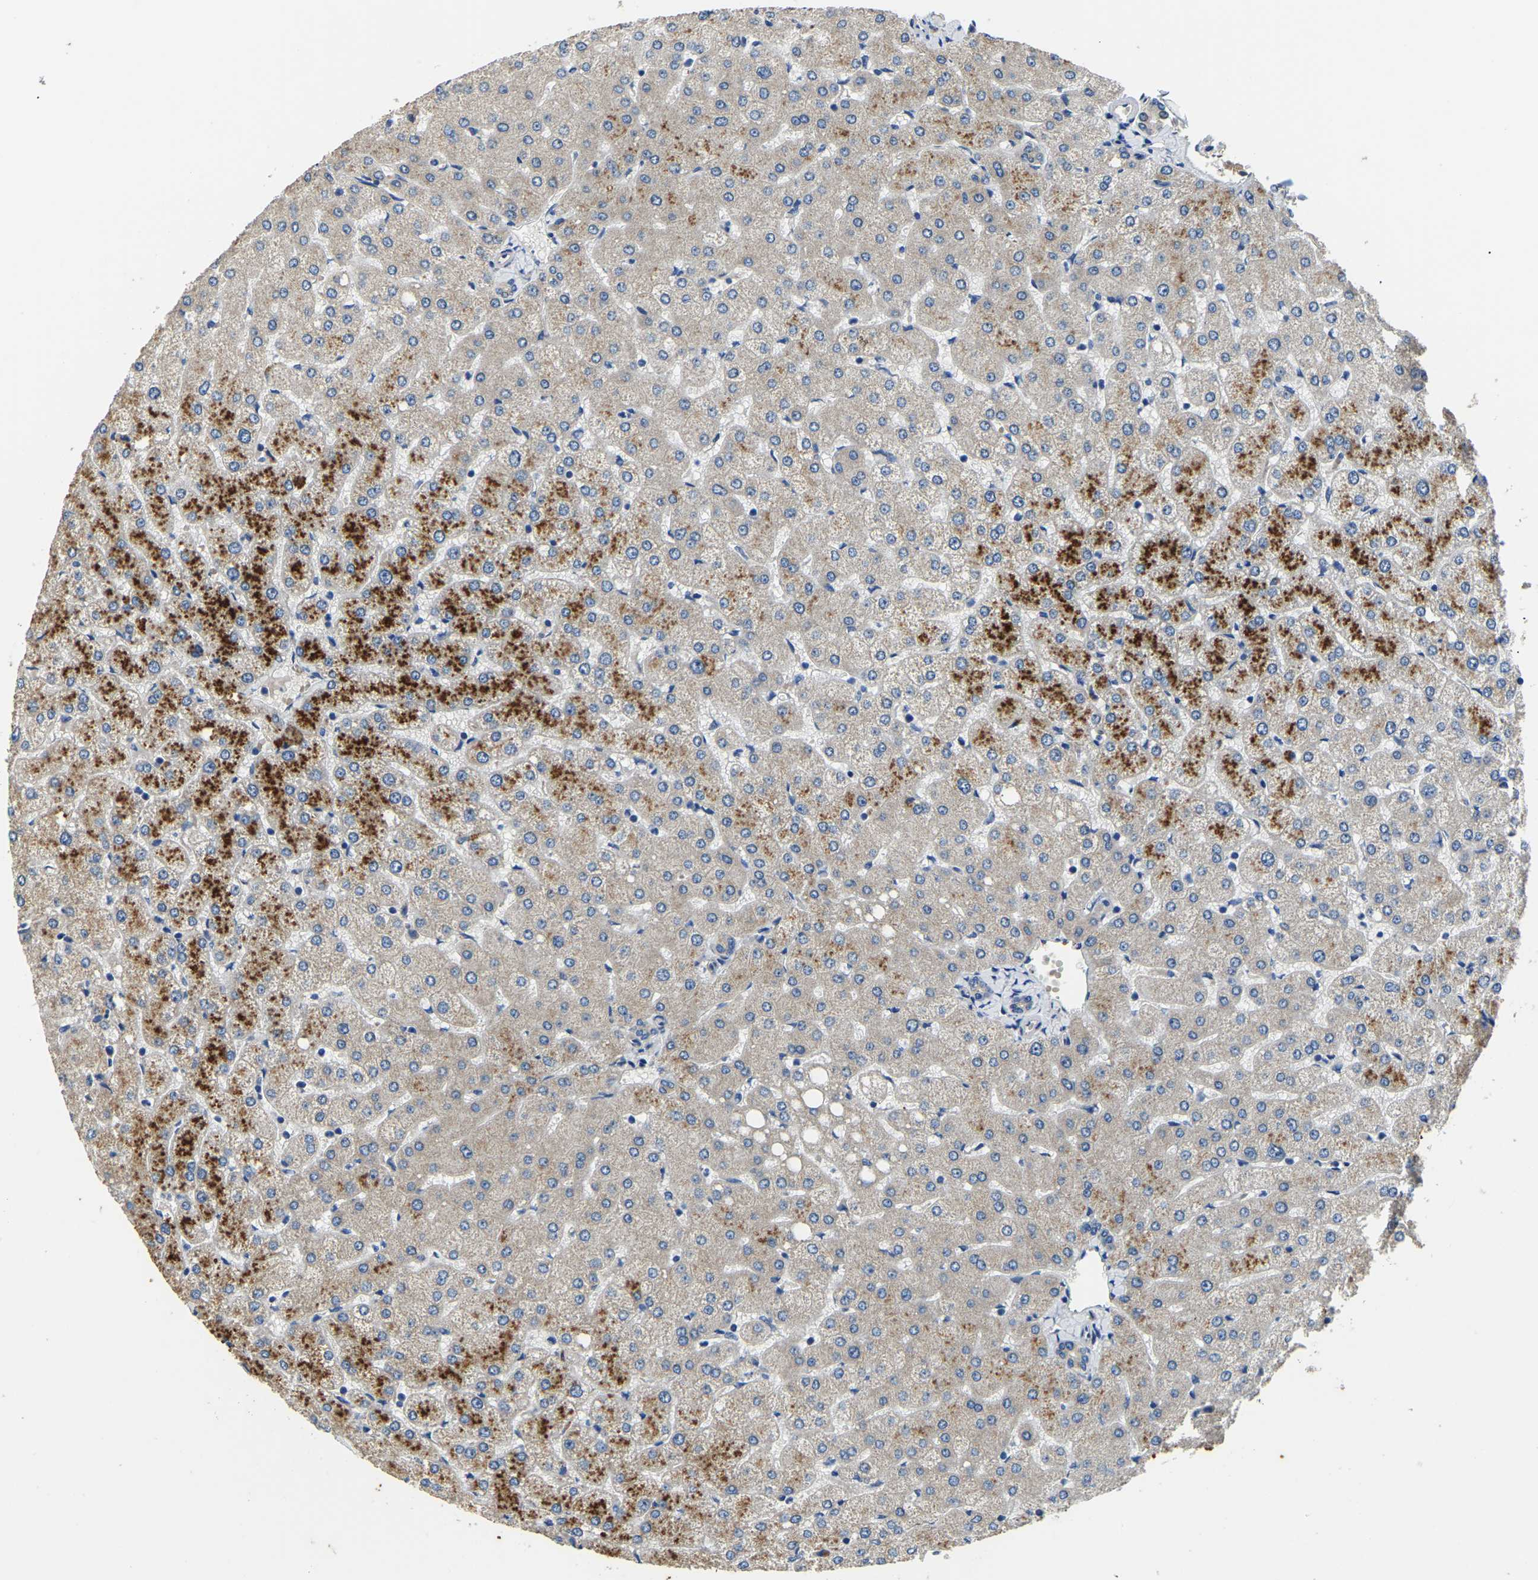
{"staining": {"intensity": "weak", "quantity": ">75%", "location": "cytoplasmic/membranous"}, "tissue": "liver", "cell_type": "Cholangiocytes", "image_type": "normal", "snomed": [{"axis": "morphology", "description": "Normal tissue, NOS"}, {"axis": "topography", "description": "Liver"}], "caption": "A brown stain labels weak cytoplasmic/membranous staining of a protein in cholangiocytes of unremarkable human liver.", "gene": "CSDE1", "patient": {"sex": "female", "age": 54}}